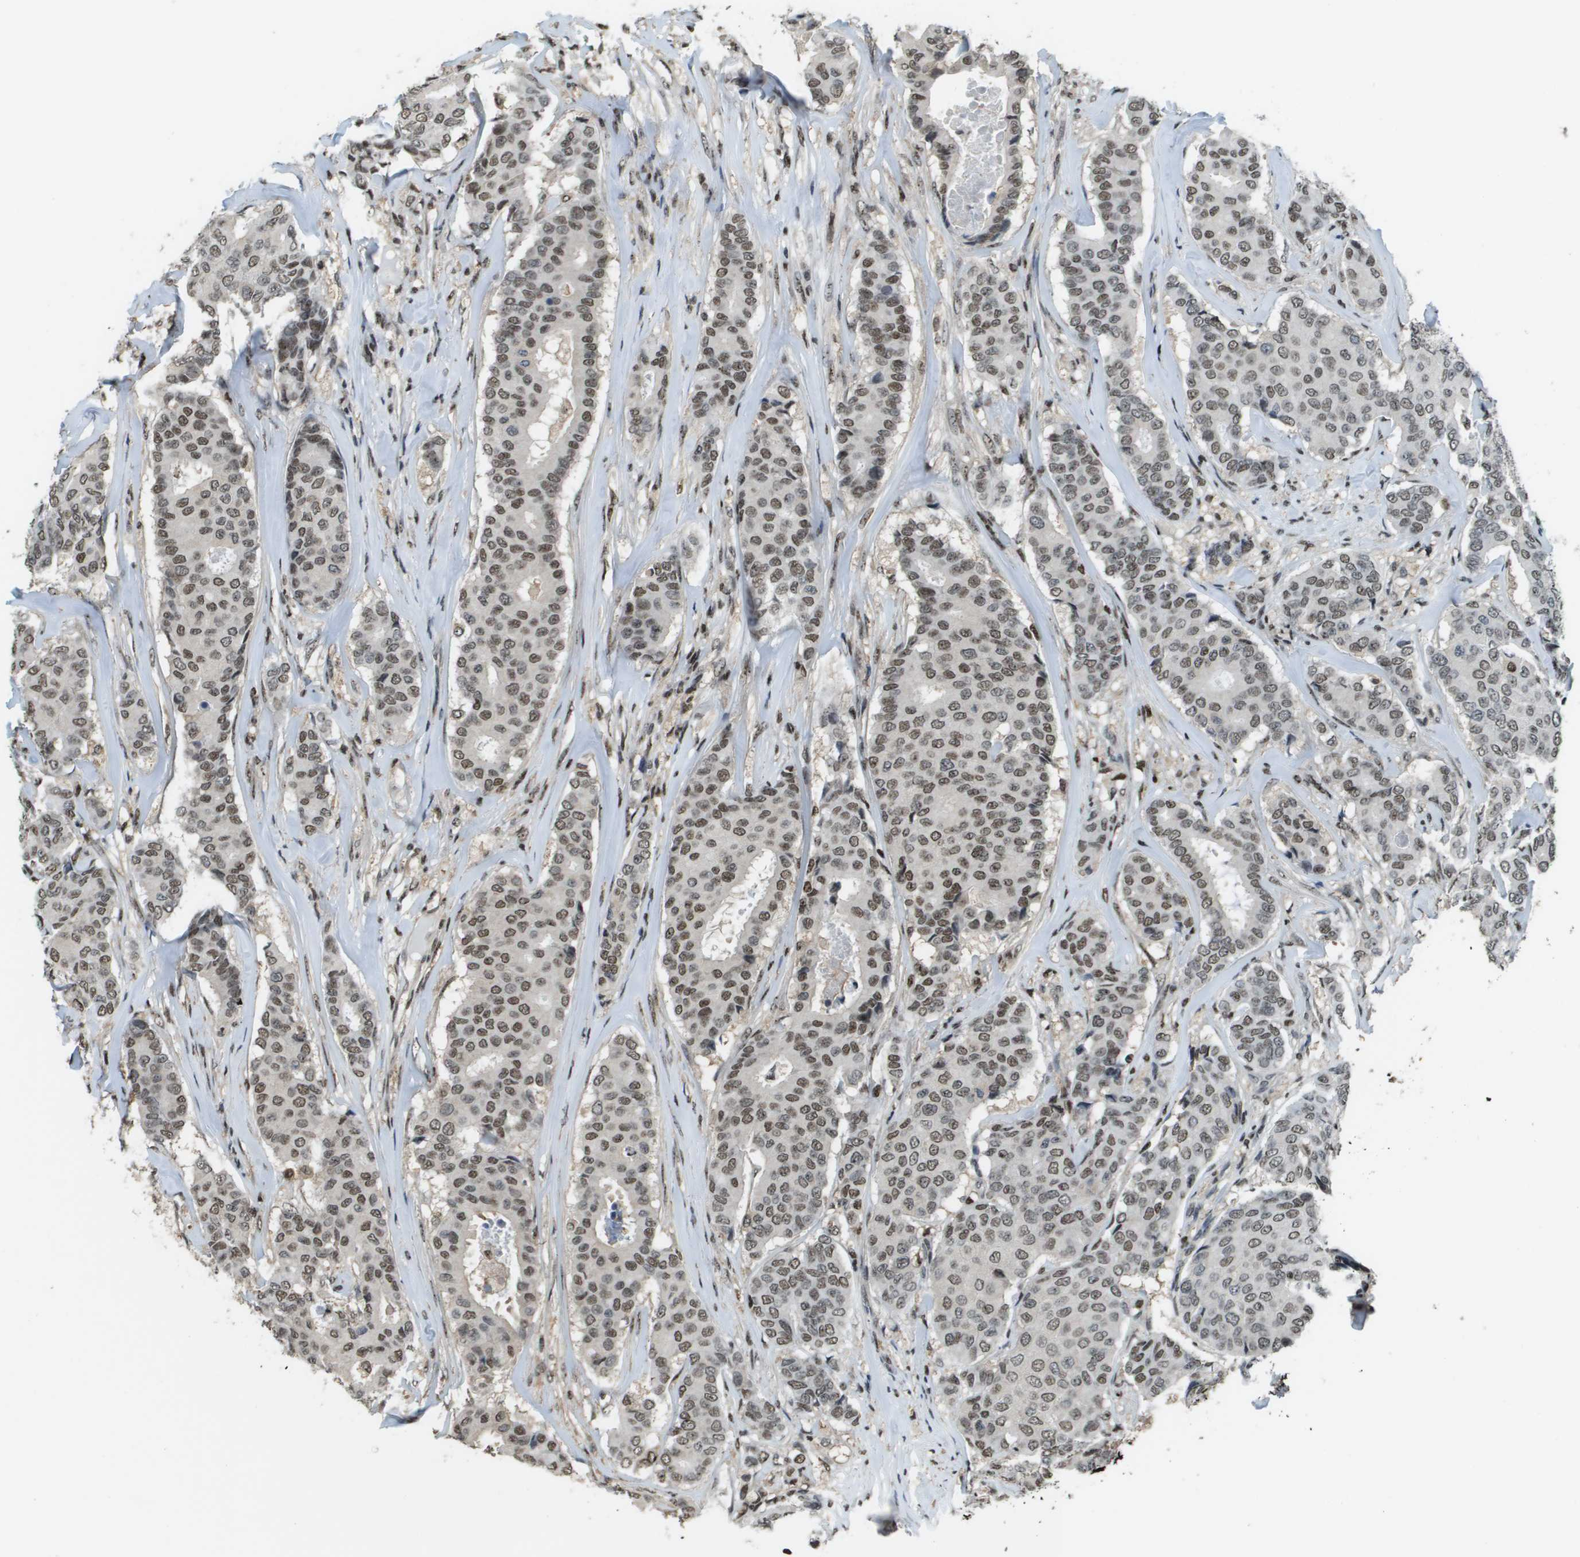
{"staining": {"intensity": "moderate", "quantity": ">75%", "location": "nuclear"}, "tissue": "breast cancer", "cell_type": "Tumor cells", "image_type": "cancer", "snomed": [{"axis": "morphology", "description": "Duct carcinoma"}, {"axis": "topography", "description": "Breast"}], "caption": "Moderate nuclear positivity for a protein is seen in about >75% of tumor cells of breast cancer (infiltrating ductal carcinoma) using immunohistochemistry (IHC).", "gene": "SP100", "patient": {"sex": "female", "age": 75}}